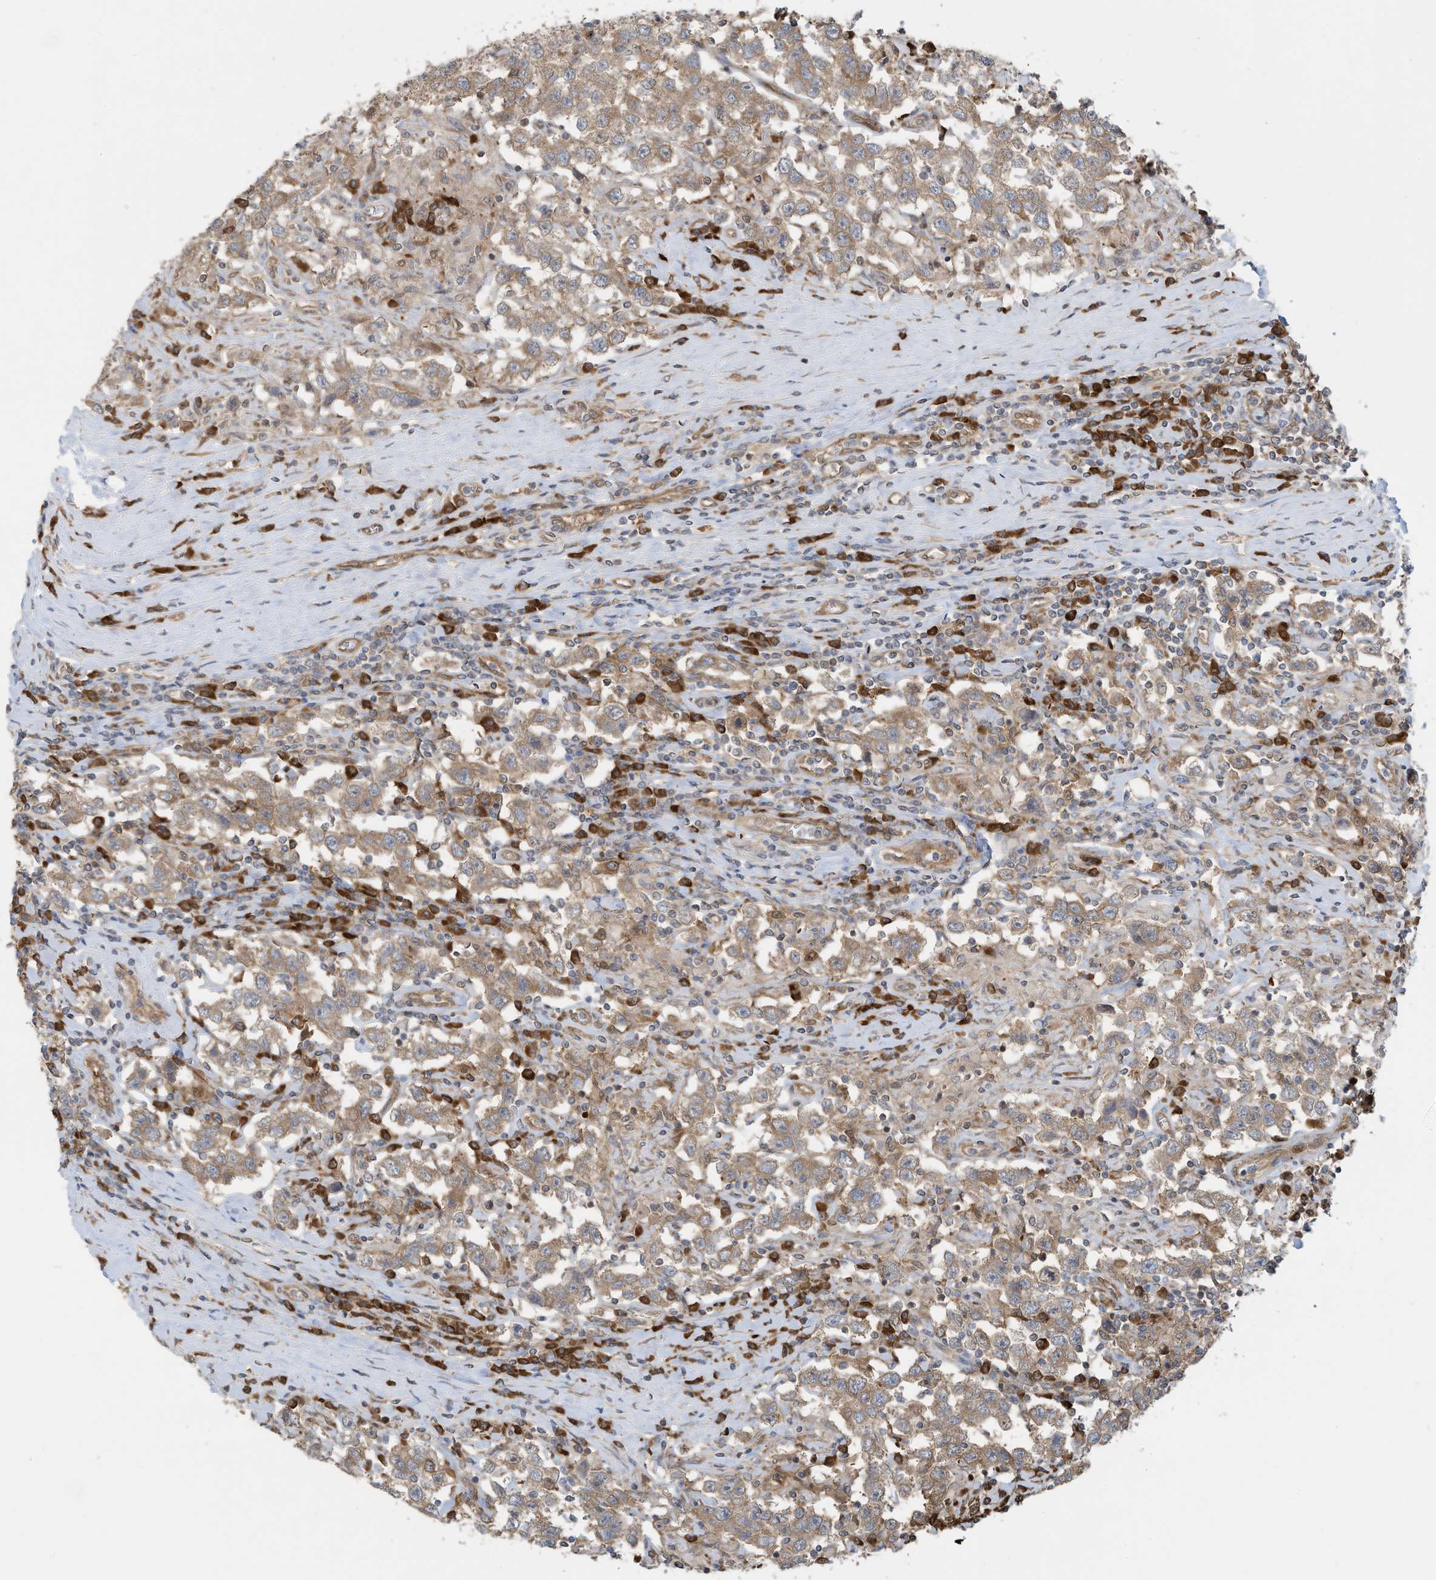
{"staining": {"intensity": "weak", "quantity": ">75%", "location": "cytoplasmic/membranous"}, "tissue": "testis cancer", "cell_type": "Tumor cells", "image_type": "cancer", "snomed": [{"axis": "morphology", "description": "Seminoma, NOS"}, {"axis": "topography", "description": "Testis"}], "caption": "IHC (DAB) staining of testis cancer displays weak cytoplasmic/membranous protein expression in approximately >75% of tumor cells.", "gene": "USE1", "patient": {"sex": "male", "age": 41}}